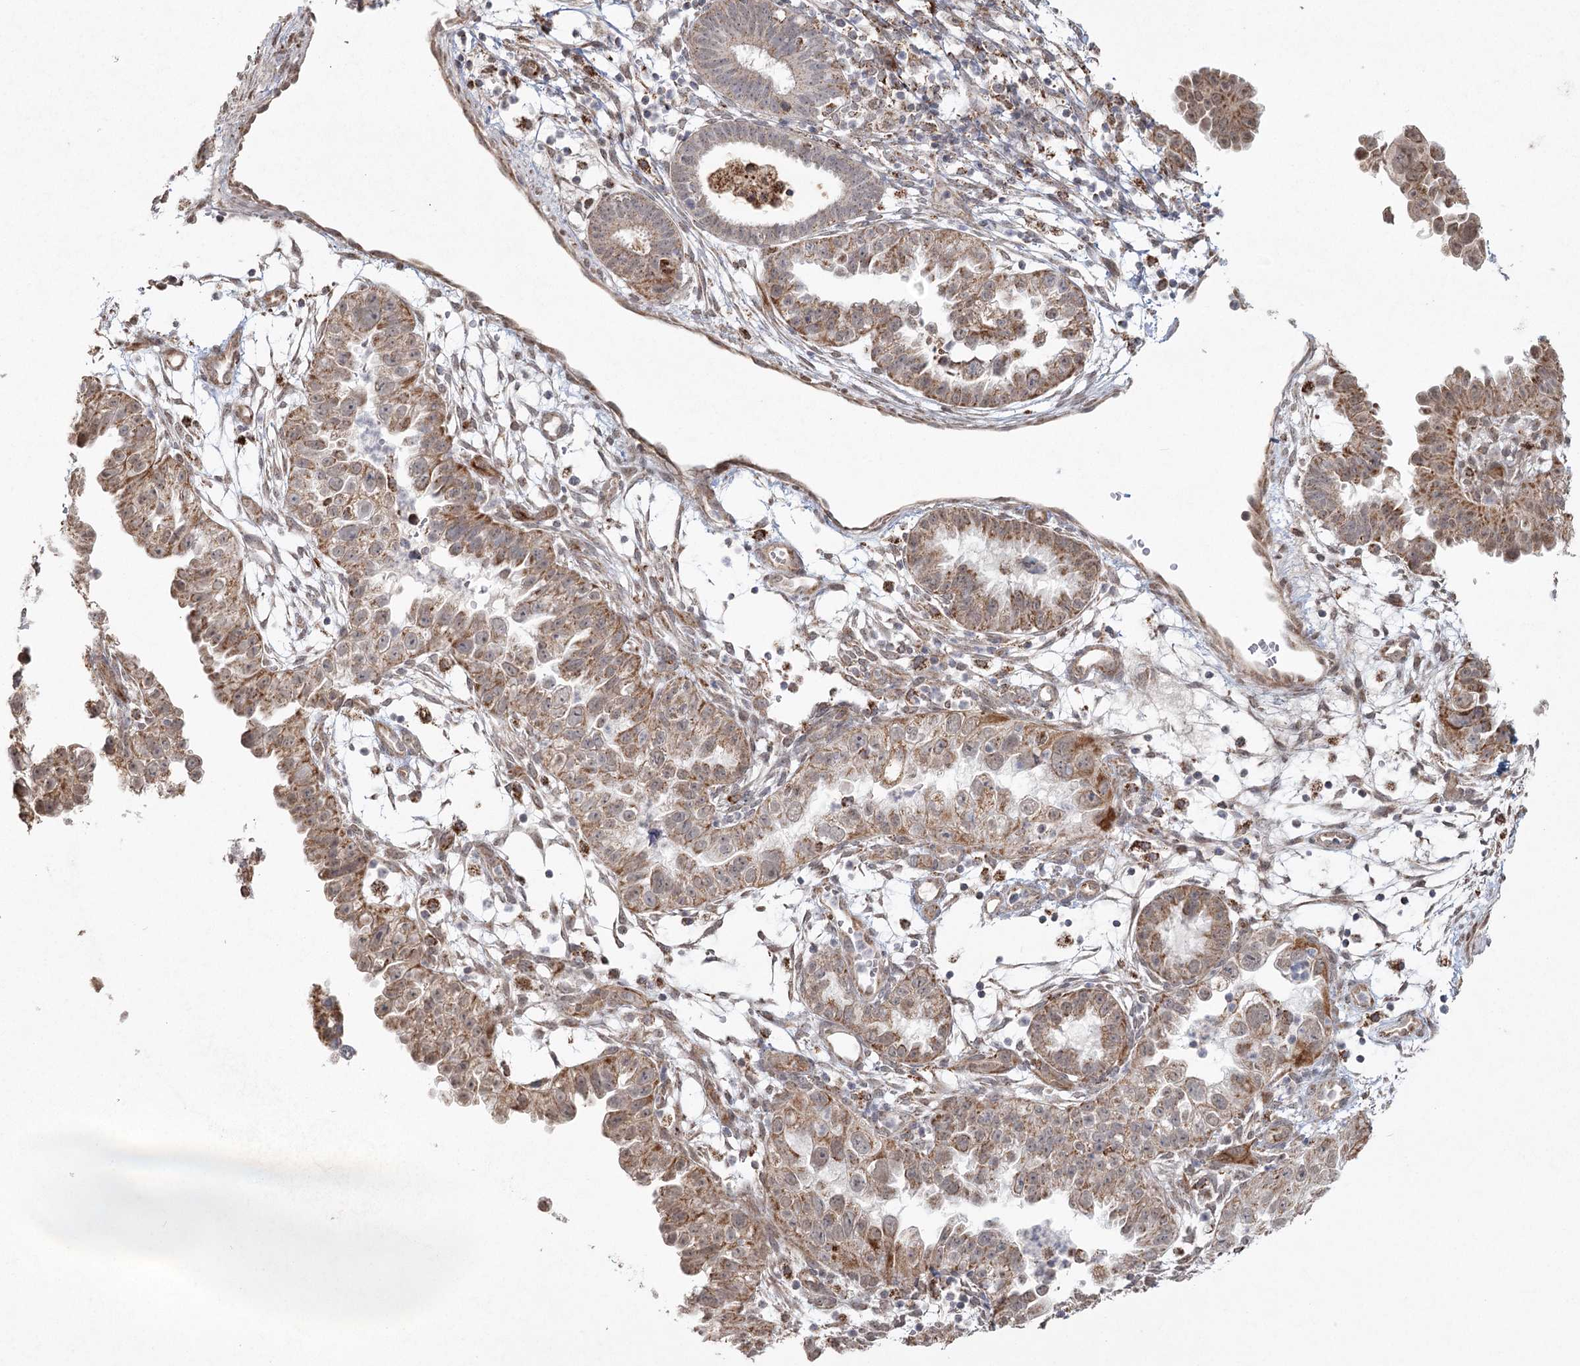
{"staining": {"intensity": "moderate", "quantity": ">75%", "location": "cytoplasmic/membranous"}, "tissue": "endometrial cancer", "cell_type": "Tumor cells", "image_type": "cancer", "snomed": [{"axis": "morphology", "description": "Adenocarcinoma, NOS"}, {"axis": "topography", "description": "Endometrium"}], "caption": "The photomicrograph reveals a brown stain indicating the presence of a protein in the cytoplasmic/membranous of tumor cells in endometrial cancer (adenocarcinoma).", "gene": "LACTB", "patient": {"sex": "female", "age": 85}}